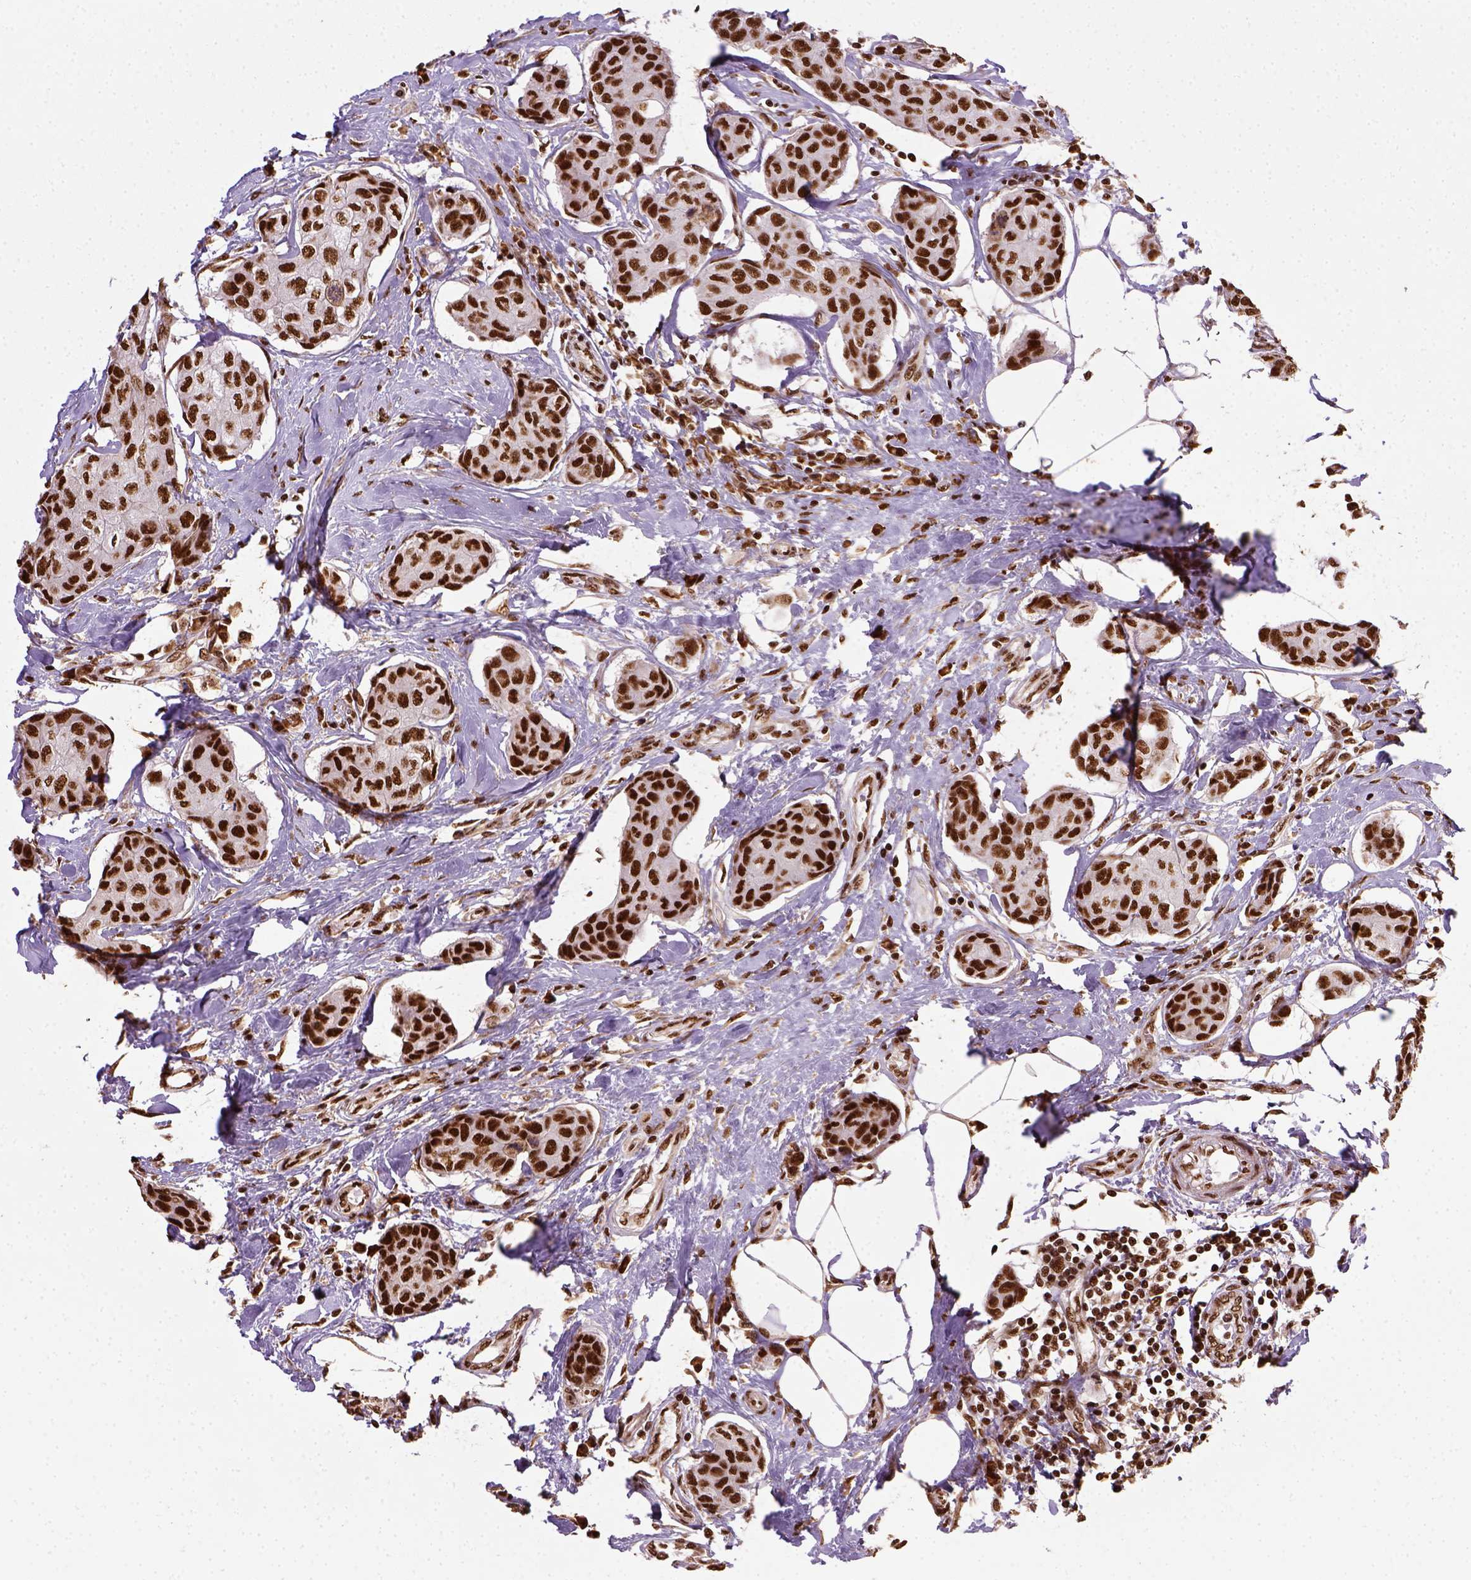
{"staining": {"intensity": "strong", "quantity": ">75%", "location": "nuclear"}, "tissue": "breast cancer", "cell_type": "Tumor cells", "image_type": "cancer", "snomed": [{"axis": "morphology", "description": "Duct carcinoma"}, {"axis": "topography", "description": "Breast"}], "caption": "IHC of human infiltrating ductal carcinoma (breast) displays high levels of strong nuclear staining in approximately >75% of tumor cells.", "gene": "CCAR1", "patient": {"sex": "female", "age": 80}}